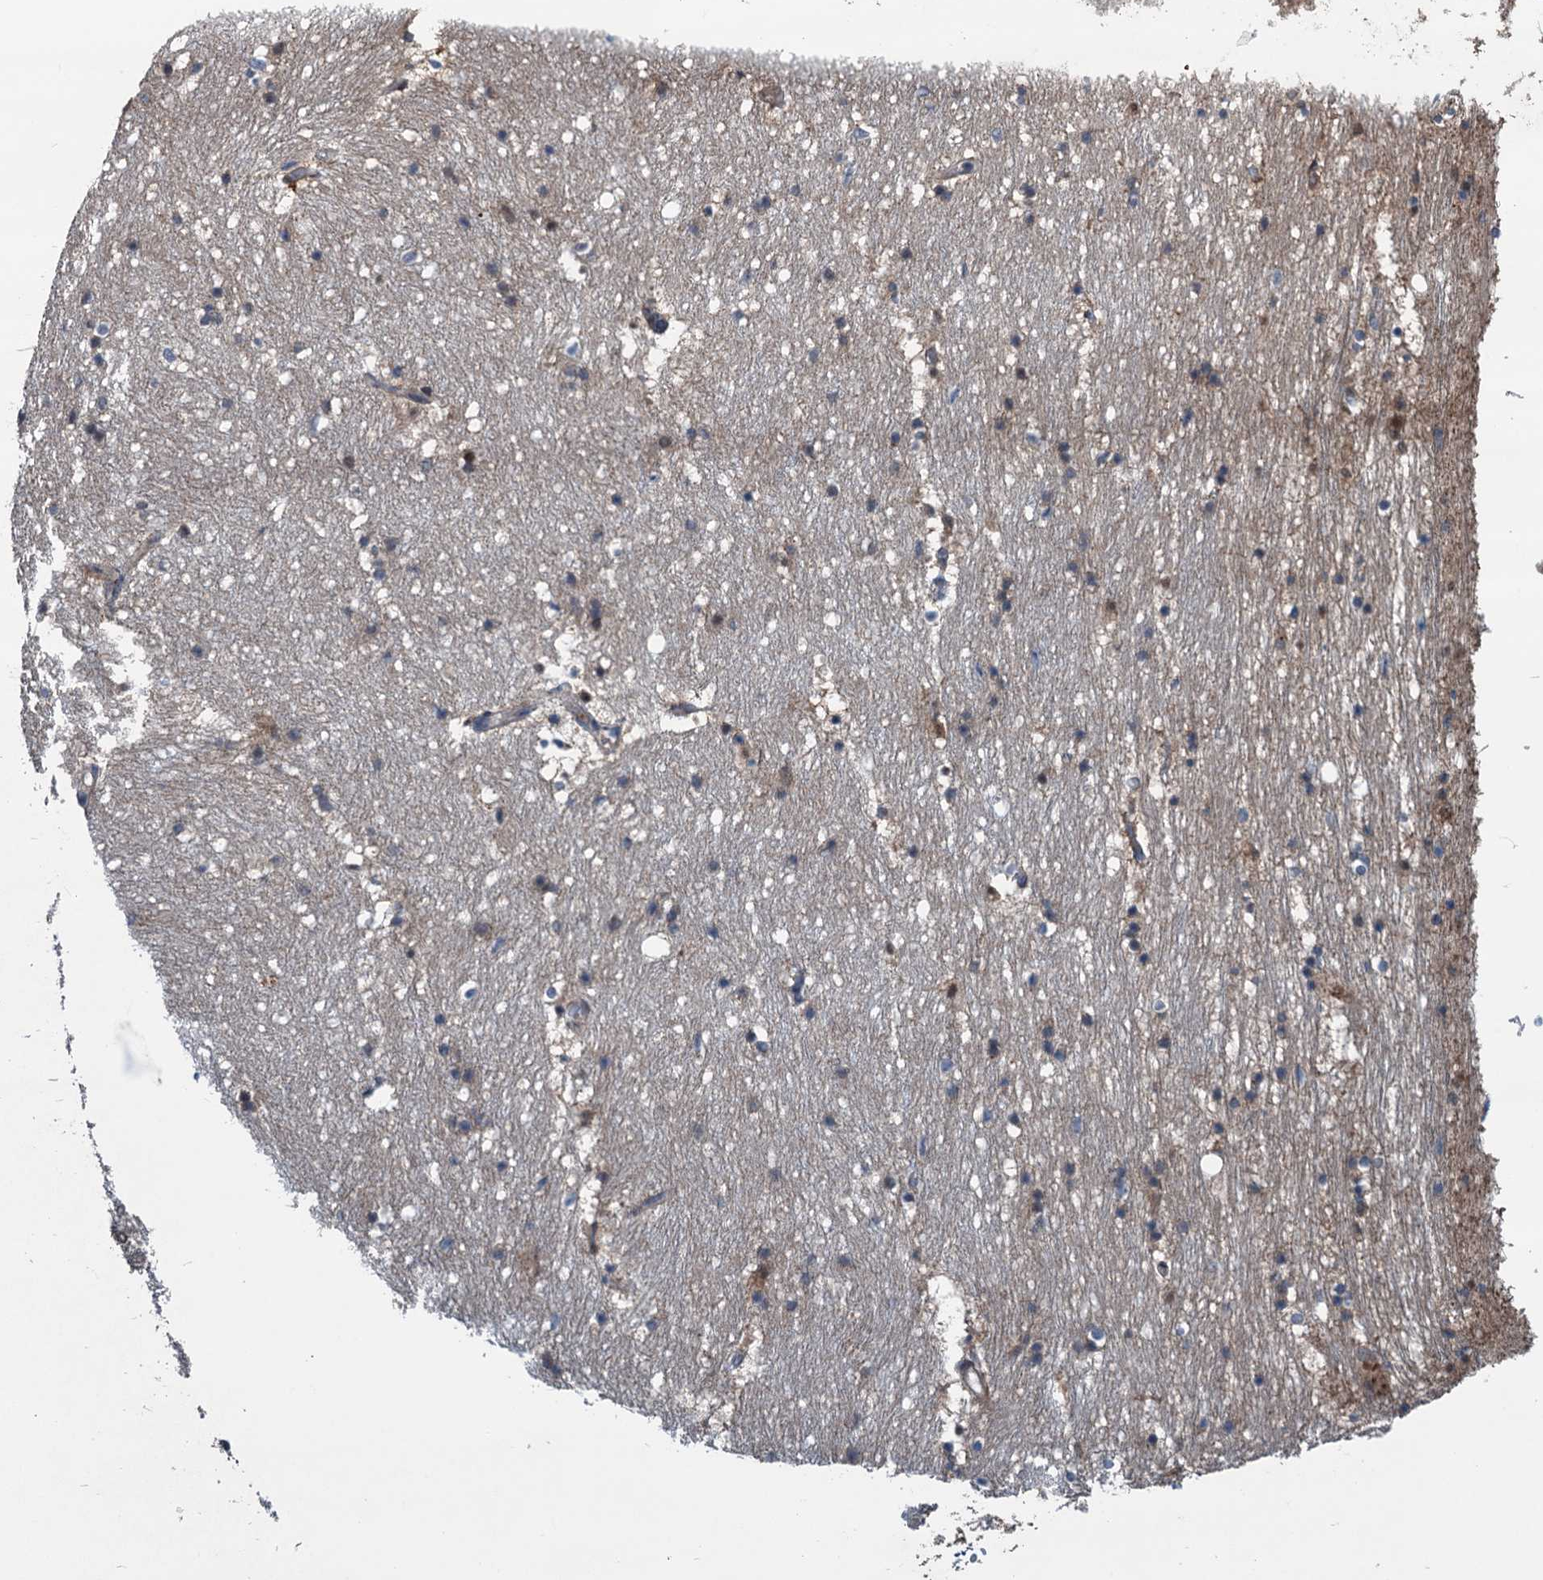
{"staining": {"intensity": "moderate", "quantity": "<25%", "location": "cytoplasmic/membranous"}, "tissue": "hippocampus", "cell_type": "Glial cells", "image_type": "normal", "snomed": [{"axis": "morphology", "description": "Normal tissue, NOS"}, {"axis": "topography", "description": "Hippocampus"}], "caption": "An immunohistochemistry micrograph of normal tissue is shown. Protein staining in brown highlights moderate cytoplasmic/membranous positivity in hippocampus within glial cells. The protein is stained brown, and the nuclei are stained in blue (DAB IHC with brightfield microscopy, high magnification).", "gene": "DYNC2I2", "patient": {"sex": "female", "age": 52}}